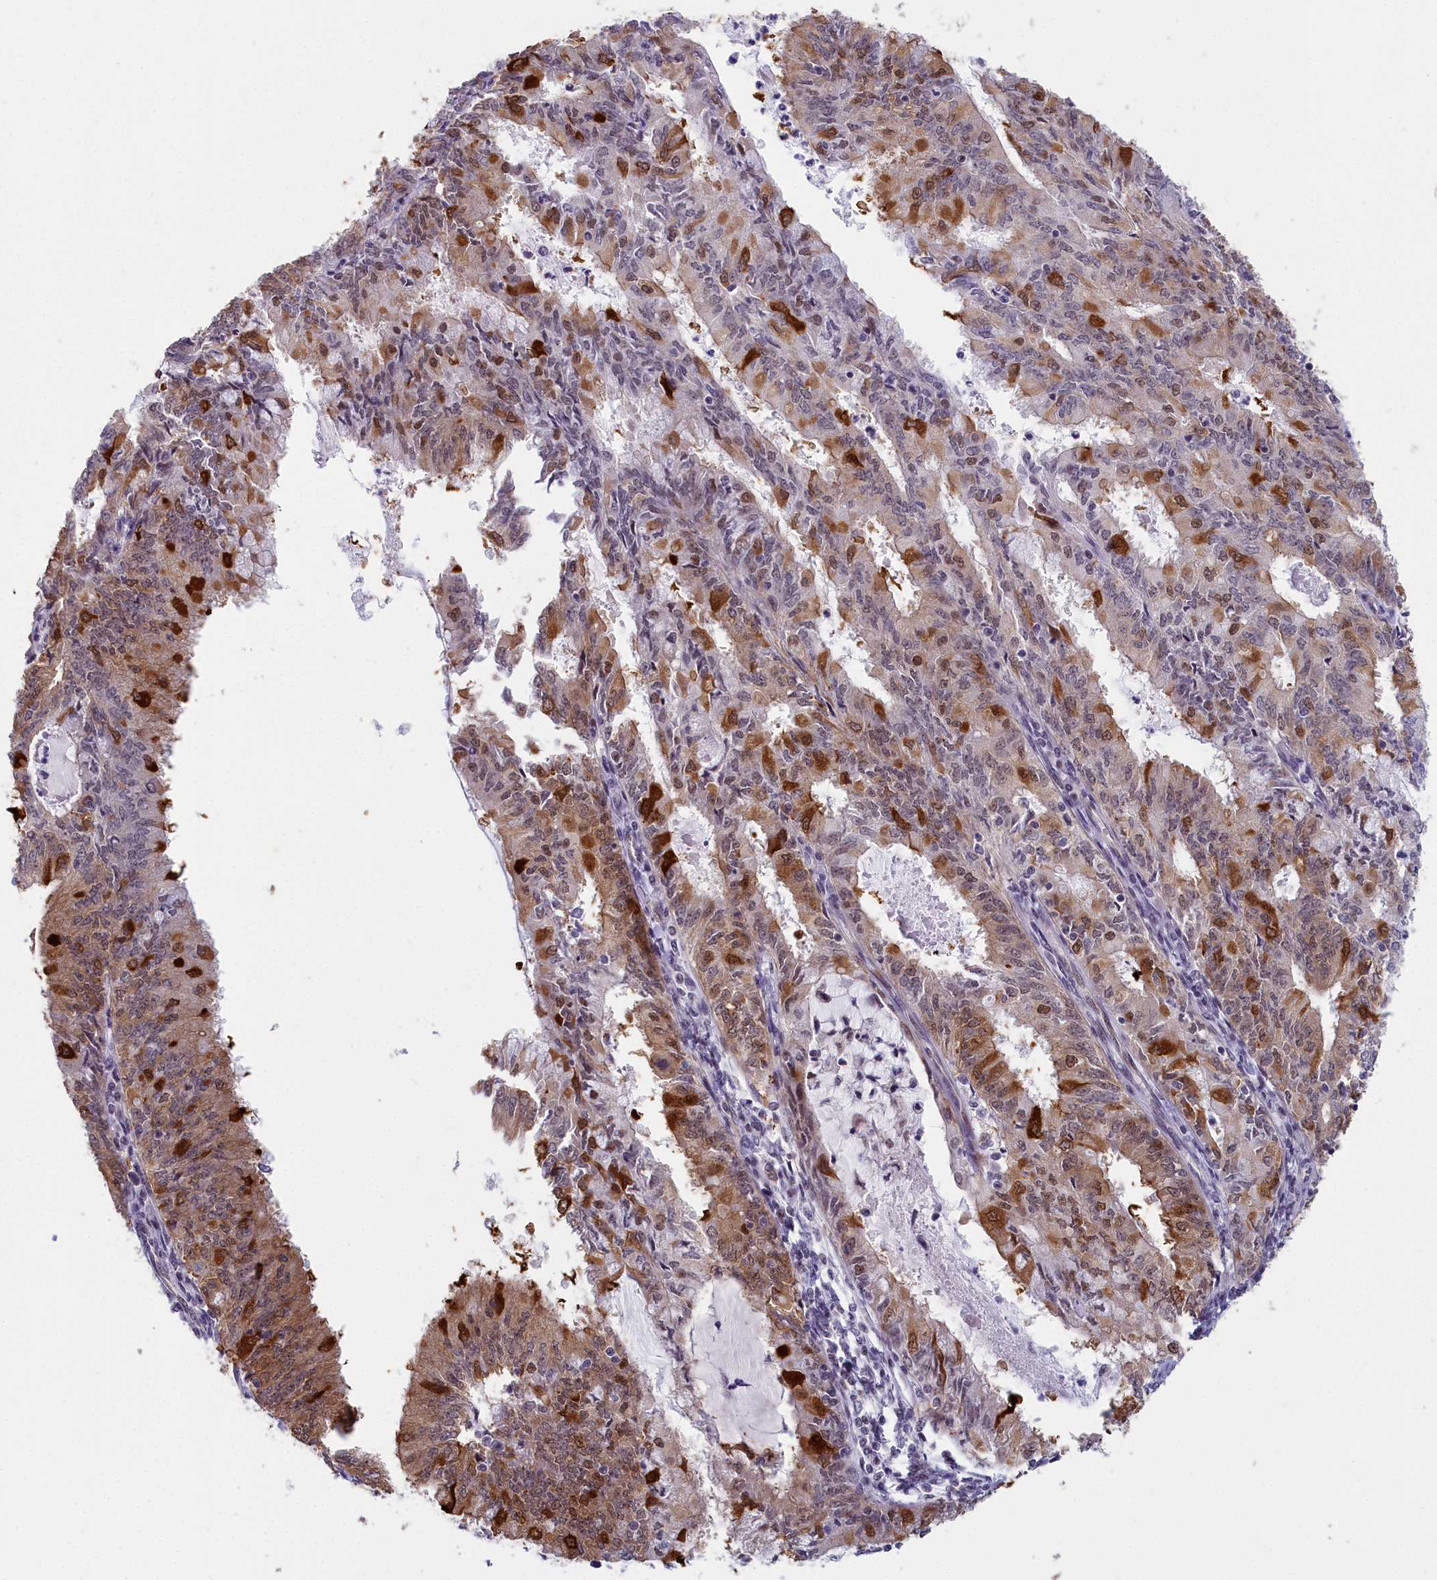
{"staining": {"intensity": "moderate", "quantity": ">75%", "location": "cytoplasmic/membranous,nuclear"}, "tissue": "endometrial cancer", "cell_type": "Tumor cells", "image_type": "cancer", "snomed": [{"axis": "morphology", "description": "Adenocarcinoma, NOS"}, {"axis": "topography", "description": "Endometrium"}], "caption": "IHC (DAB) staining of endometrial cancer reveals moderate cytoplasmic/membranous and nuclear protein expression in approximately >75% of tumor cells. The staining was performed using DAB (3,3'-diaminobenzidine) to visualize the protein expression in brown, while the nuclei were stained in blue with hematoxylin (Magnification: 20x).", "gene": "CCDC97", "patient": {"sex": "female", "age": 57}}